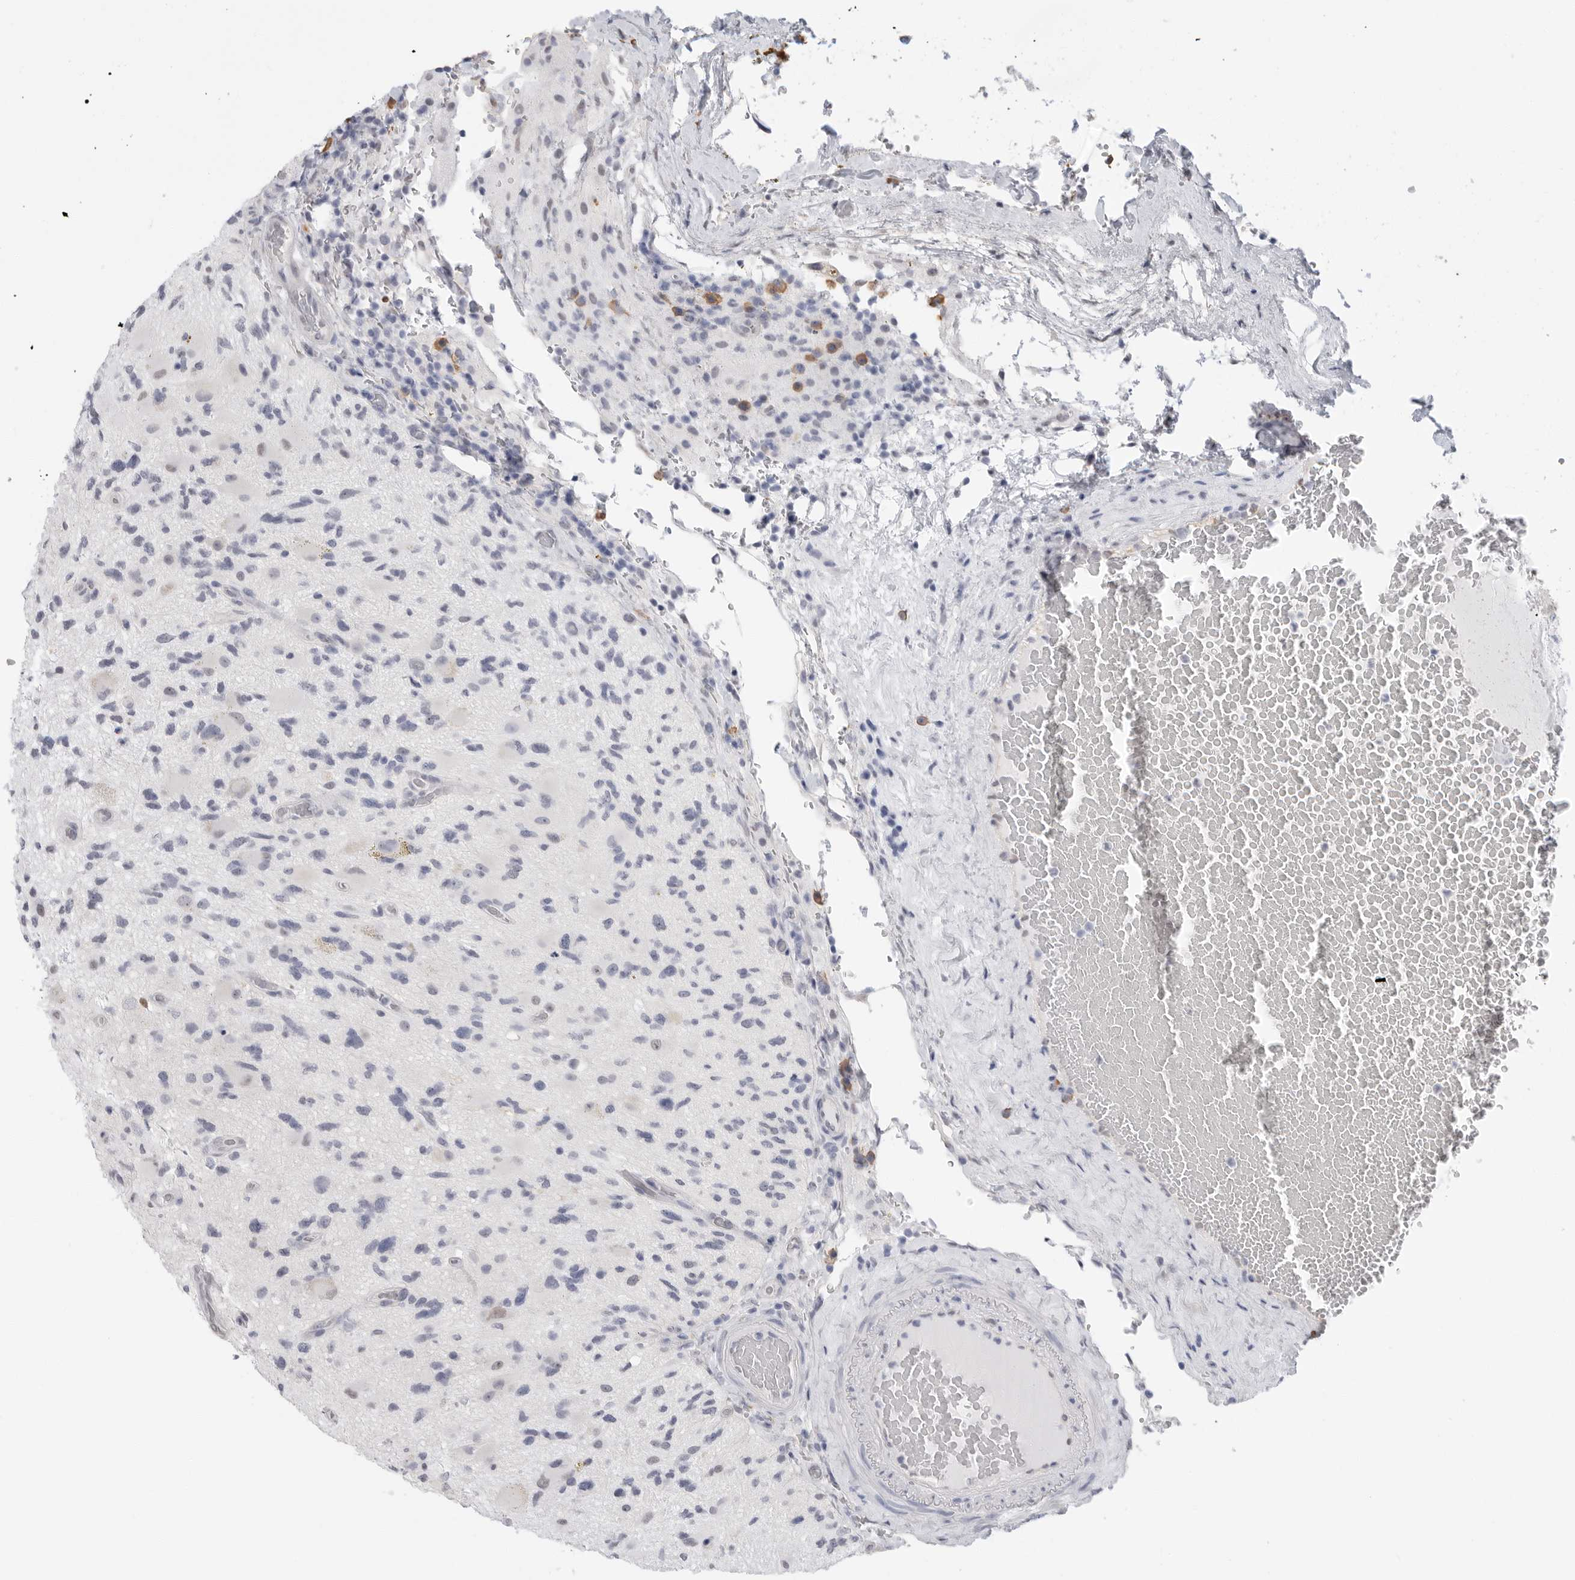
{"staining": {"intensity": "negative", "quantity": "none", "location": "none"}, "tissue": "glioma", "cell_type": "Tumor cells", "image_type": "cancer", "snomed": [{"axis": "morphology", "description": "Glioma, malignant, High grade"}, {"axis": "topography", "description": "Brain"}], "caption": "Image shows no significant protein staining in tumor cells of glioma. The staining is performed using DAB brown chromogen with nuclei counter-stained in using hematoxylin.", "gene": "ARHGEF10", "patient": {"sex": "male", "age": 33}}